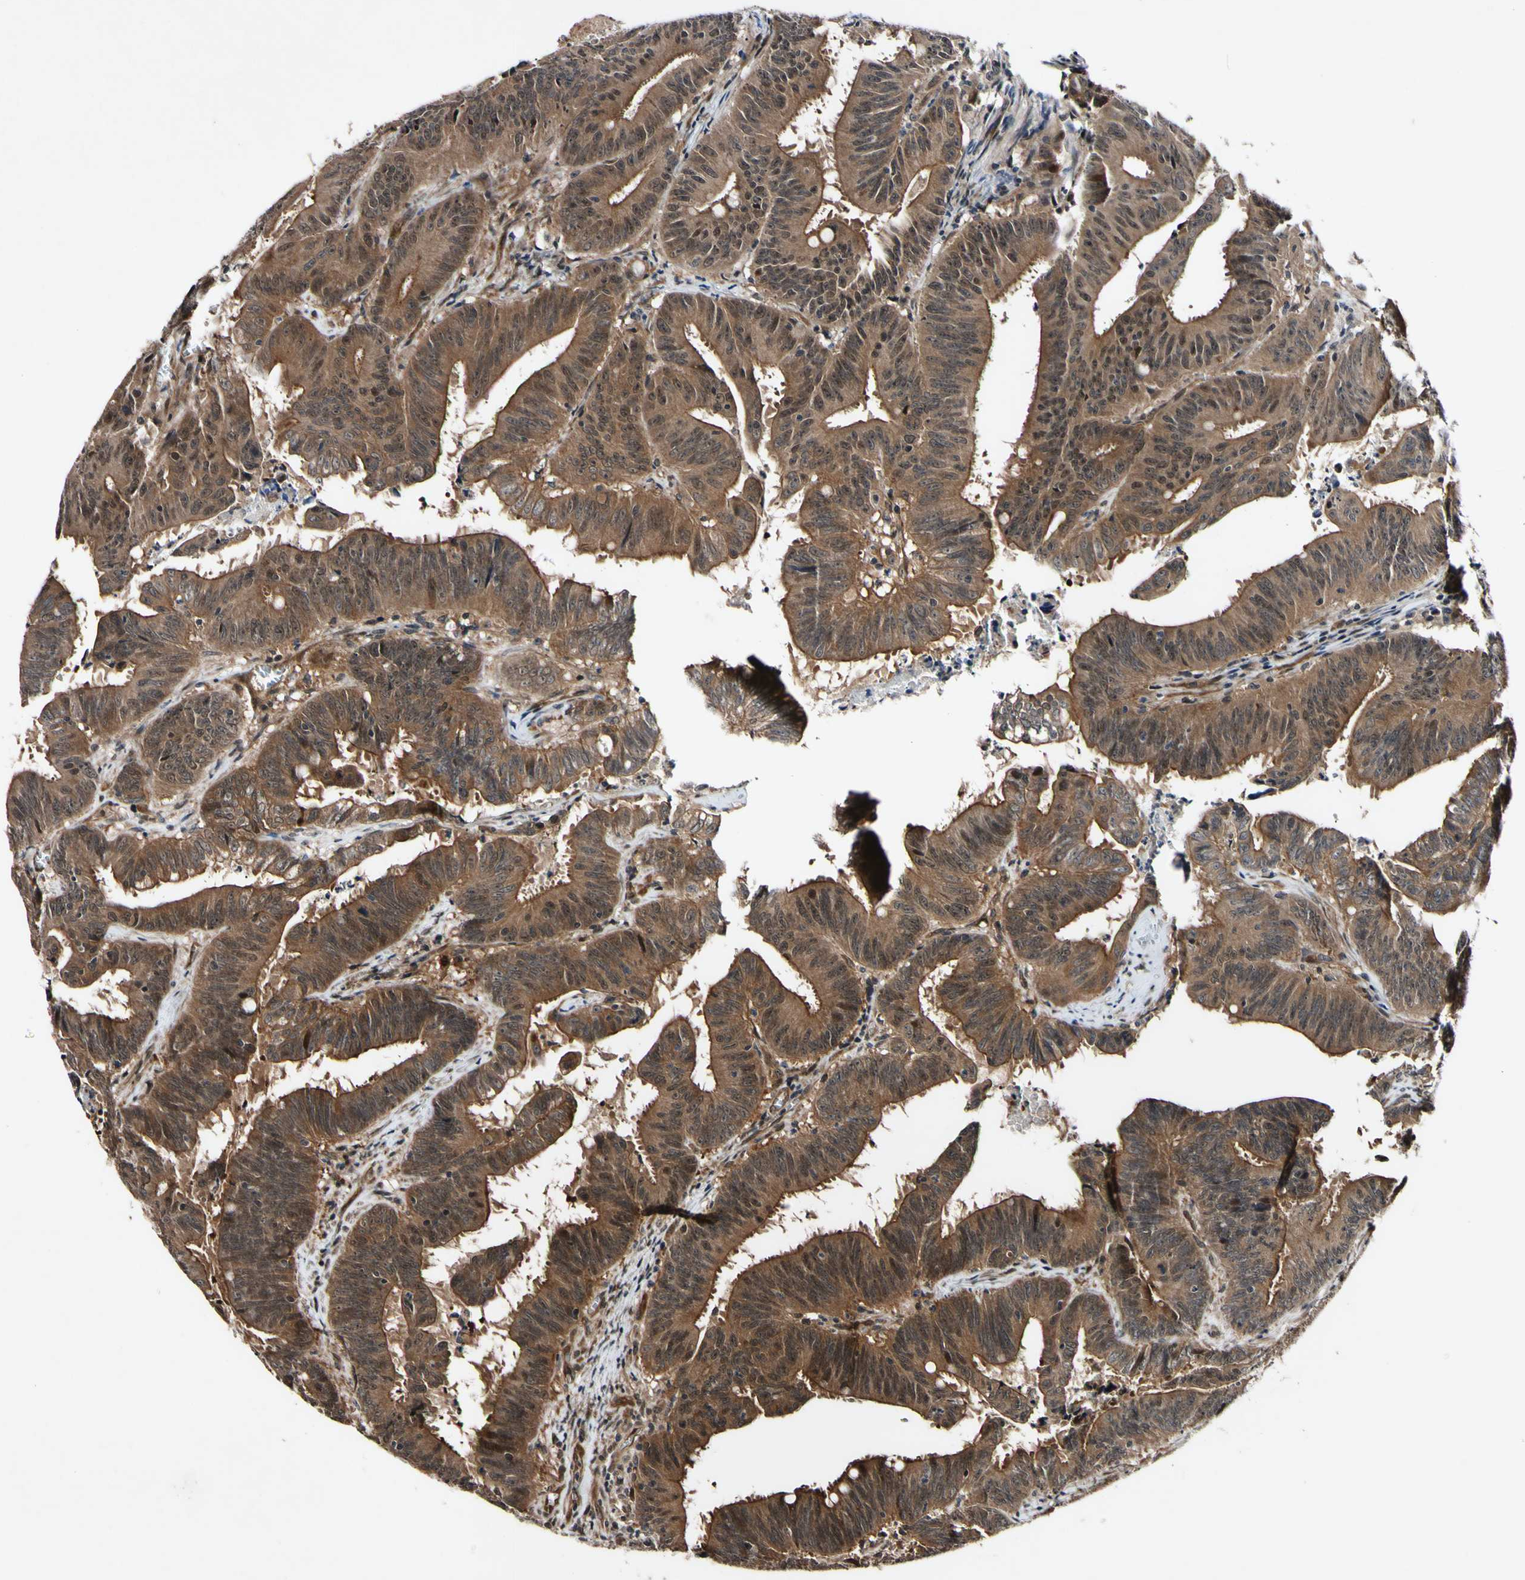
{"staining": {"intensity": "moderate", "quantity": ">75%", "location": "cytoplasmic/membranous,nuclear"}, "tissue": "colorectal cancer", "cell_type": "Tumor cells", "image_type": "cancer", "snomed": [{"axis": "morphology", "description": "Adenocarcinoma, NOS"}, {"axis": "topography", "description": "Colon"}], "caption": "Immunohistochemical staining of colorectal cancer shows medium levels of moderate cytoplasmic/membranous and nuclear protein positivity in approximately >75% of tumor cells.", "gene": "CSNK1E", "patient": {"sex": "male", "age": 45}}